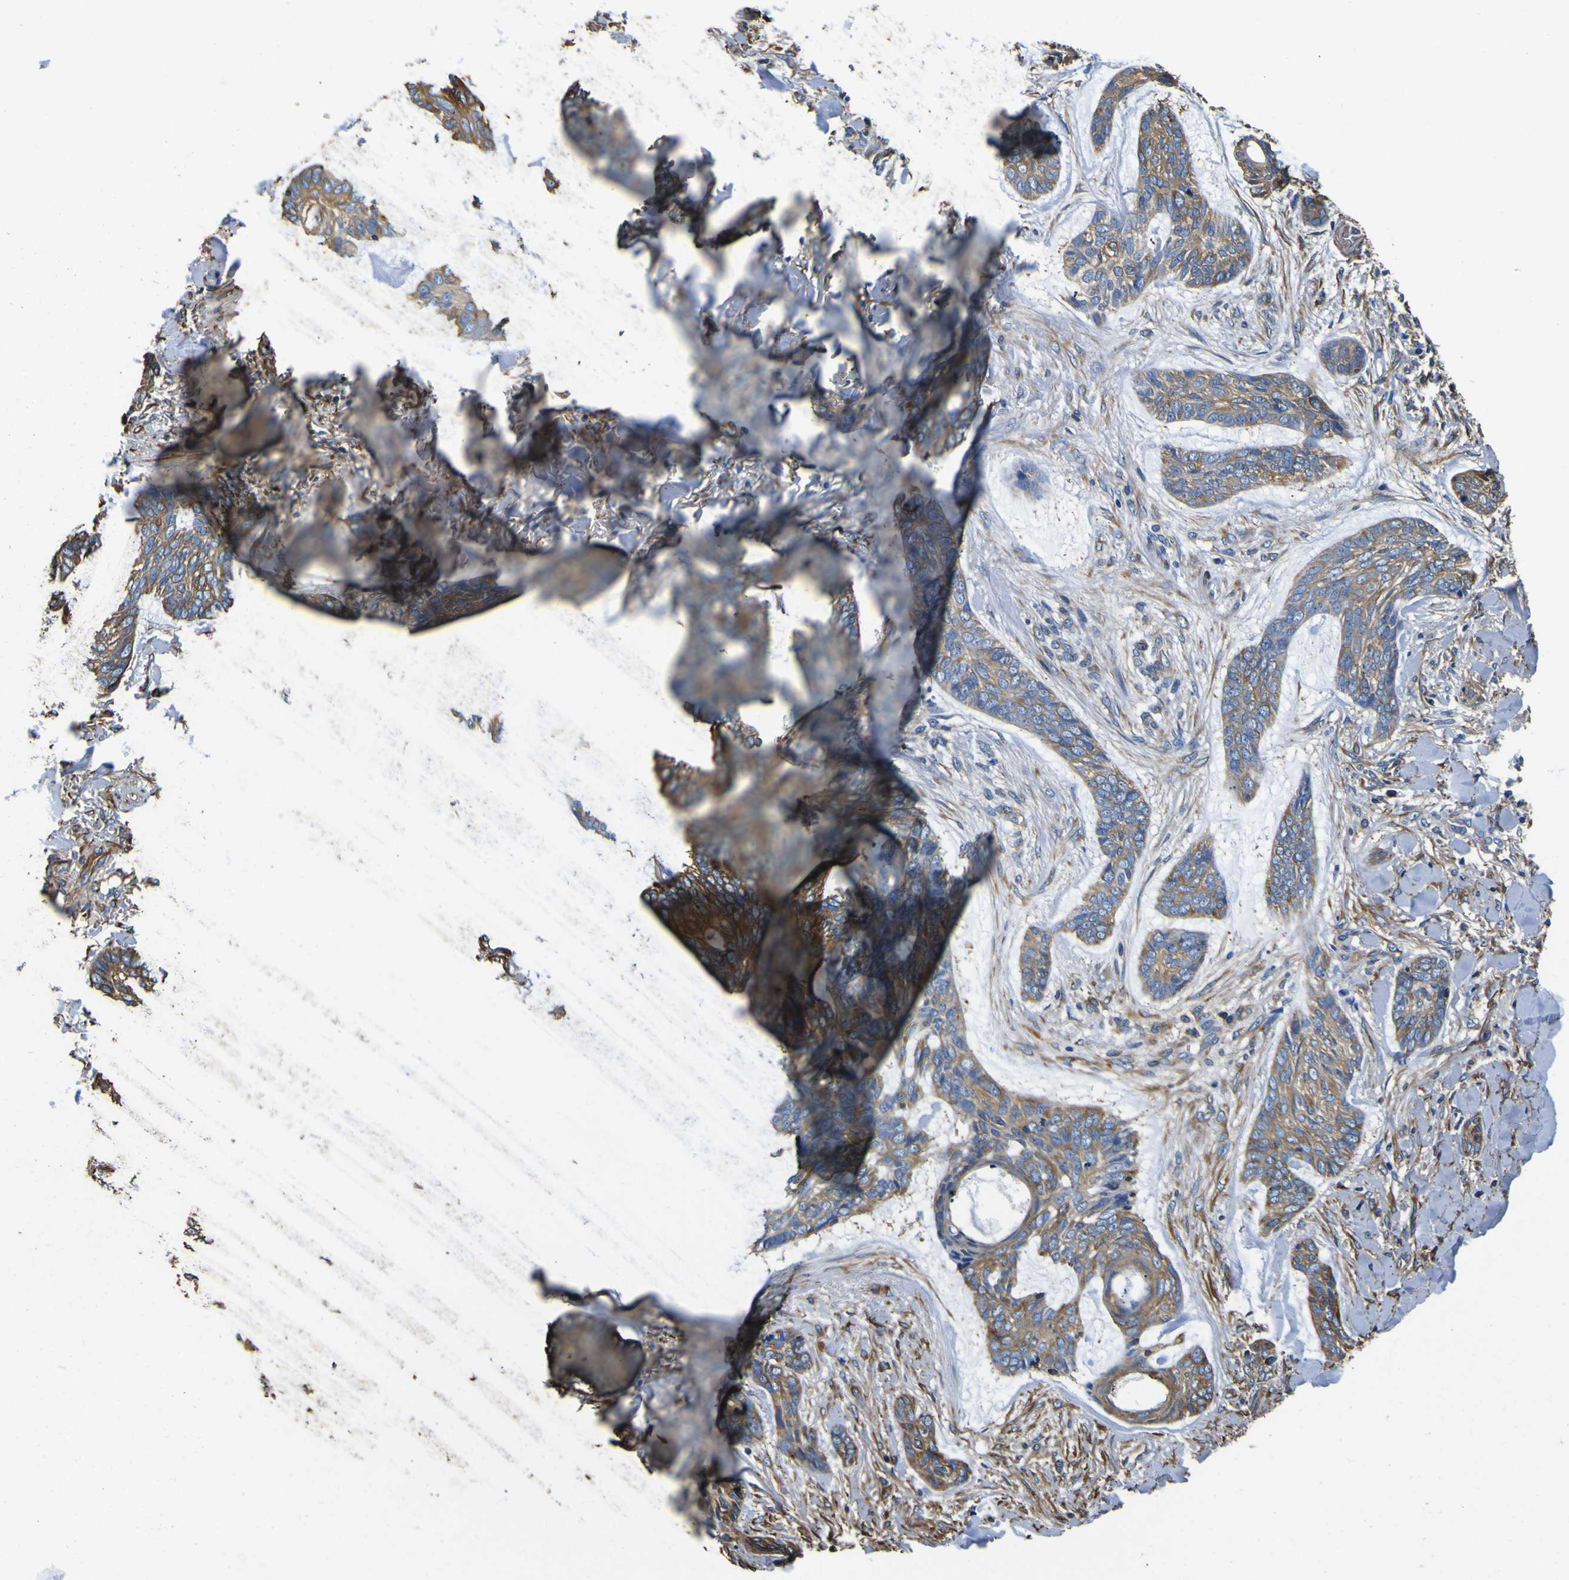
{"staining": {"intensity": "moderate", "quantity": ">75%", "location": "cytoplasmic/membranous"}, "tissue": "skin cancer", "cell_type": "Tumor cells", "image_type": "cancer", "snomed": [{"axis": "morphology", "description": "Basal cell carcinoma"}, {"axis": "topography", "description": "Skin"}], "caption": "Protein staining demonstrates moderate cytoplasmic/membranous staining in about >75% of tumor cells in skin basal cell carcinoma.", "gene": "TUBA1B", "patient": {"sex": "male", "age": 43}}